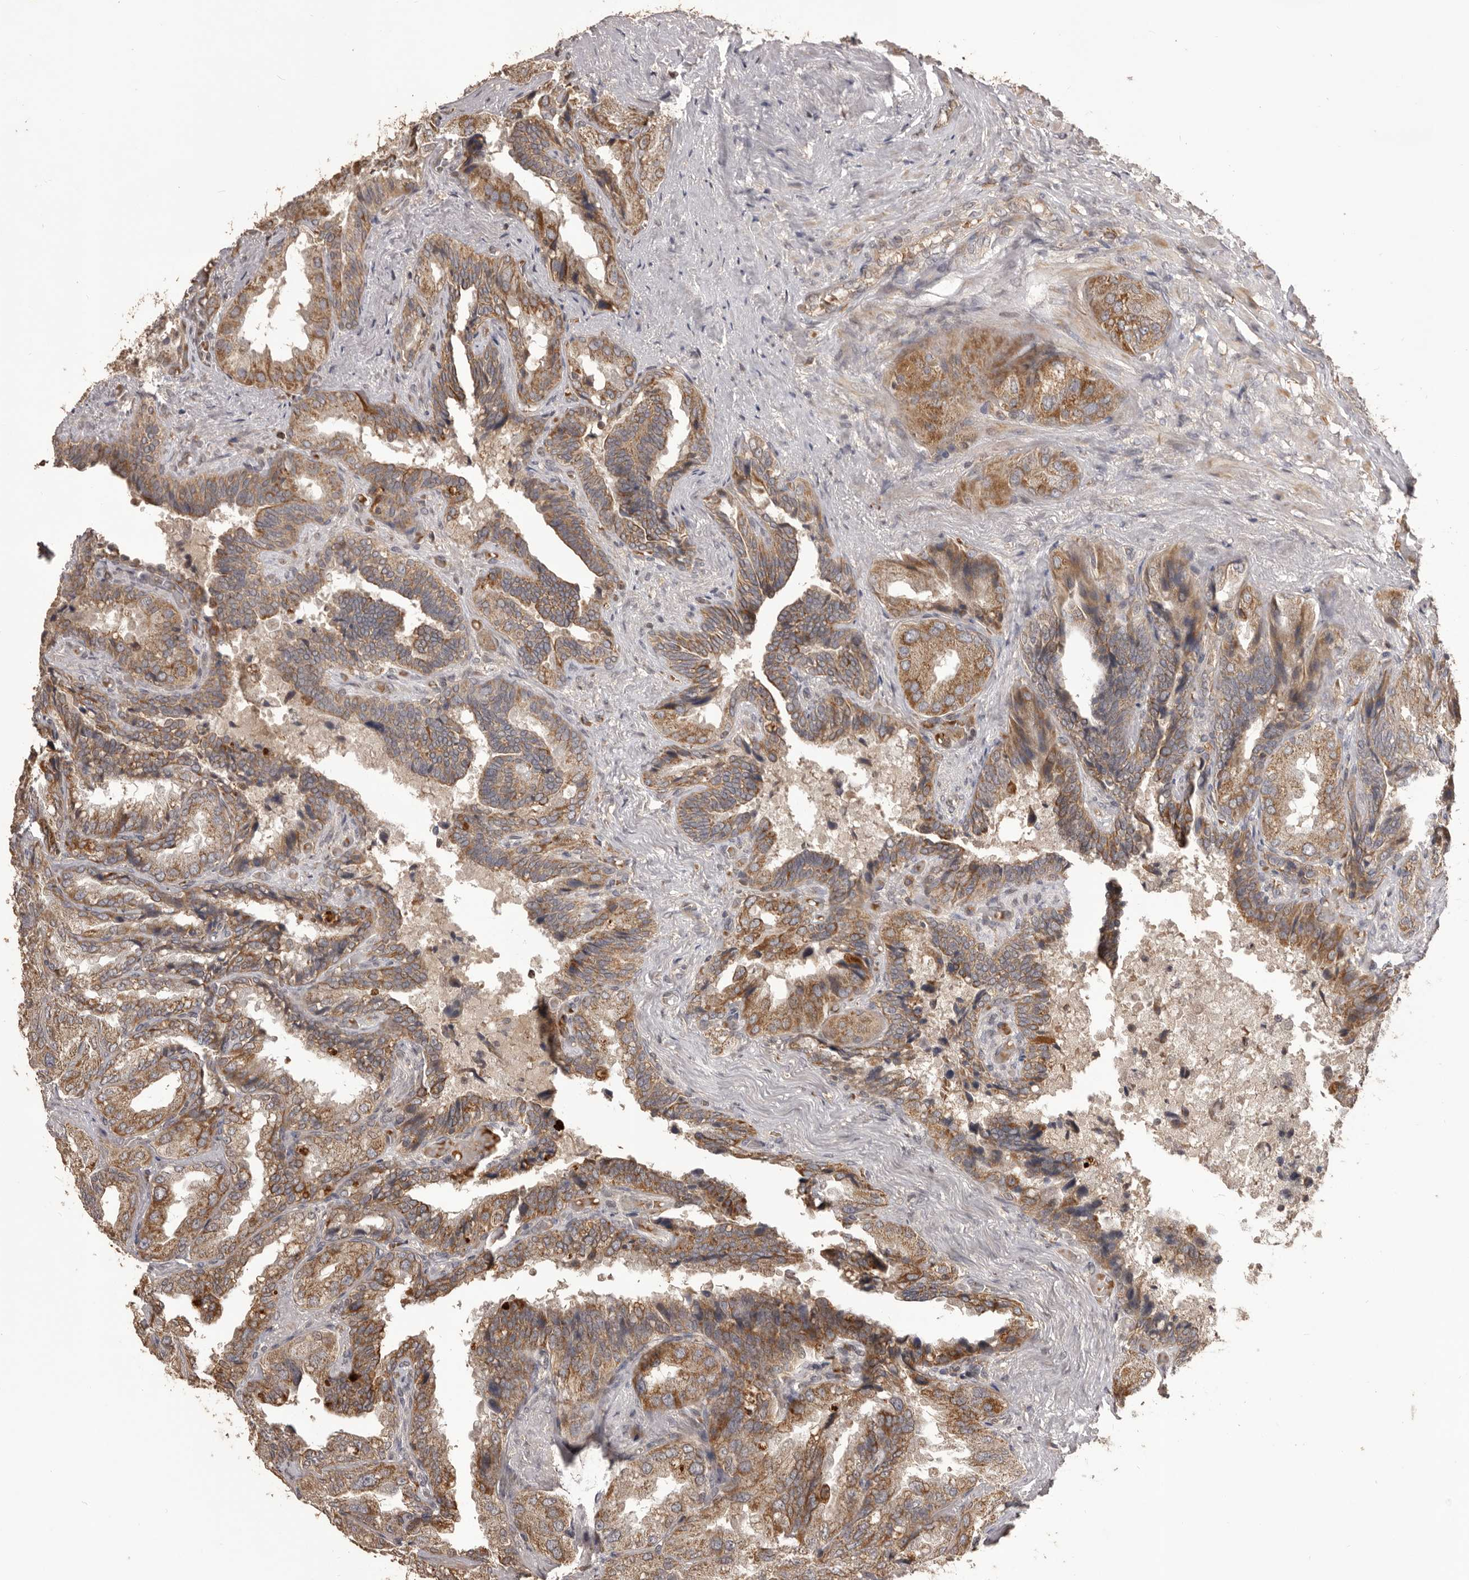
{"staining": {"intensity": "moderate", "quantity": ">75%", "location": "cytoplasmic/membranous"}, "tissue": "seminal vesicle", "cell_type": "Glandular cells", "image_type": "normal", "snomed": [{"axis": "morphology", "description": "Normal tissue, NOS"}, {"axis": "topography", "description": "Seminal veicle"}, {"axis": "topography", "description": "Peripheral nerve tissue"}], "caption": "The histopathology image displays immunohistochemical staining of unremarkable seminal vesicle. There is moderate cytoplasmic/membranous positivity is appreciated in approximately >75% of glandular cells.", "gene": "QRSL1", "patient": {"sex": "male", "age": 63}}